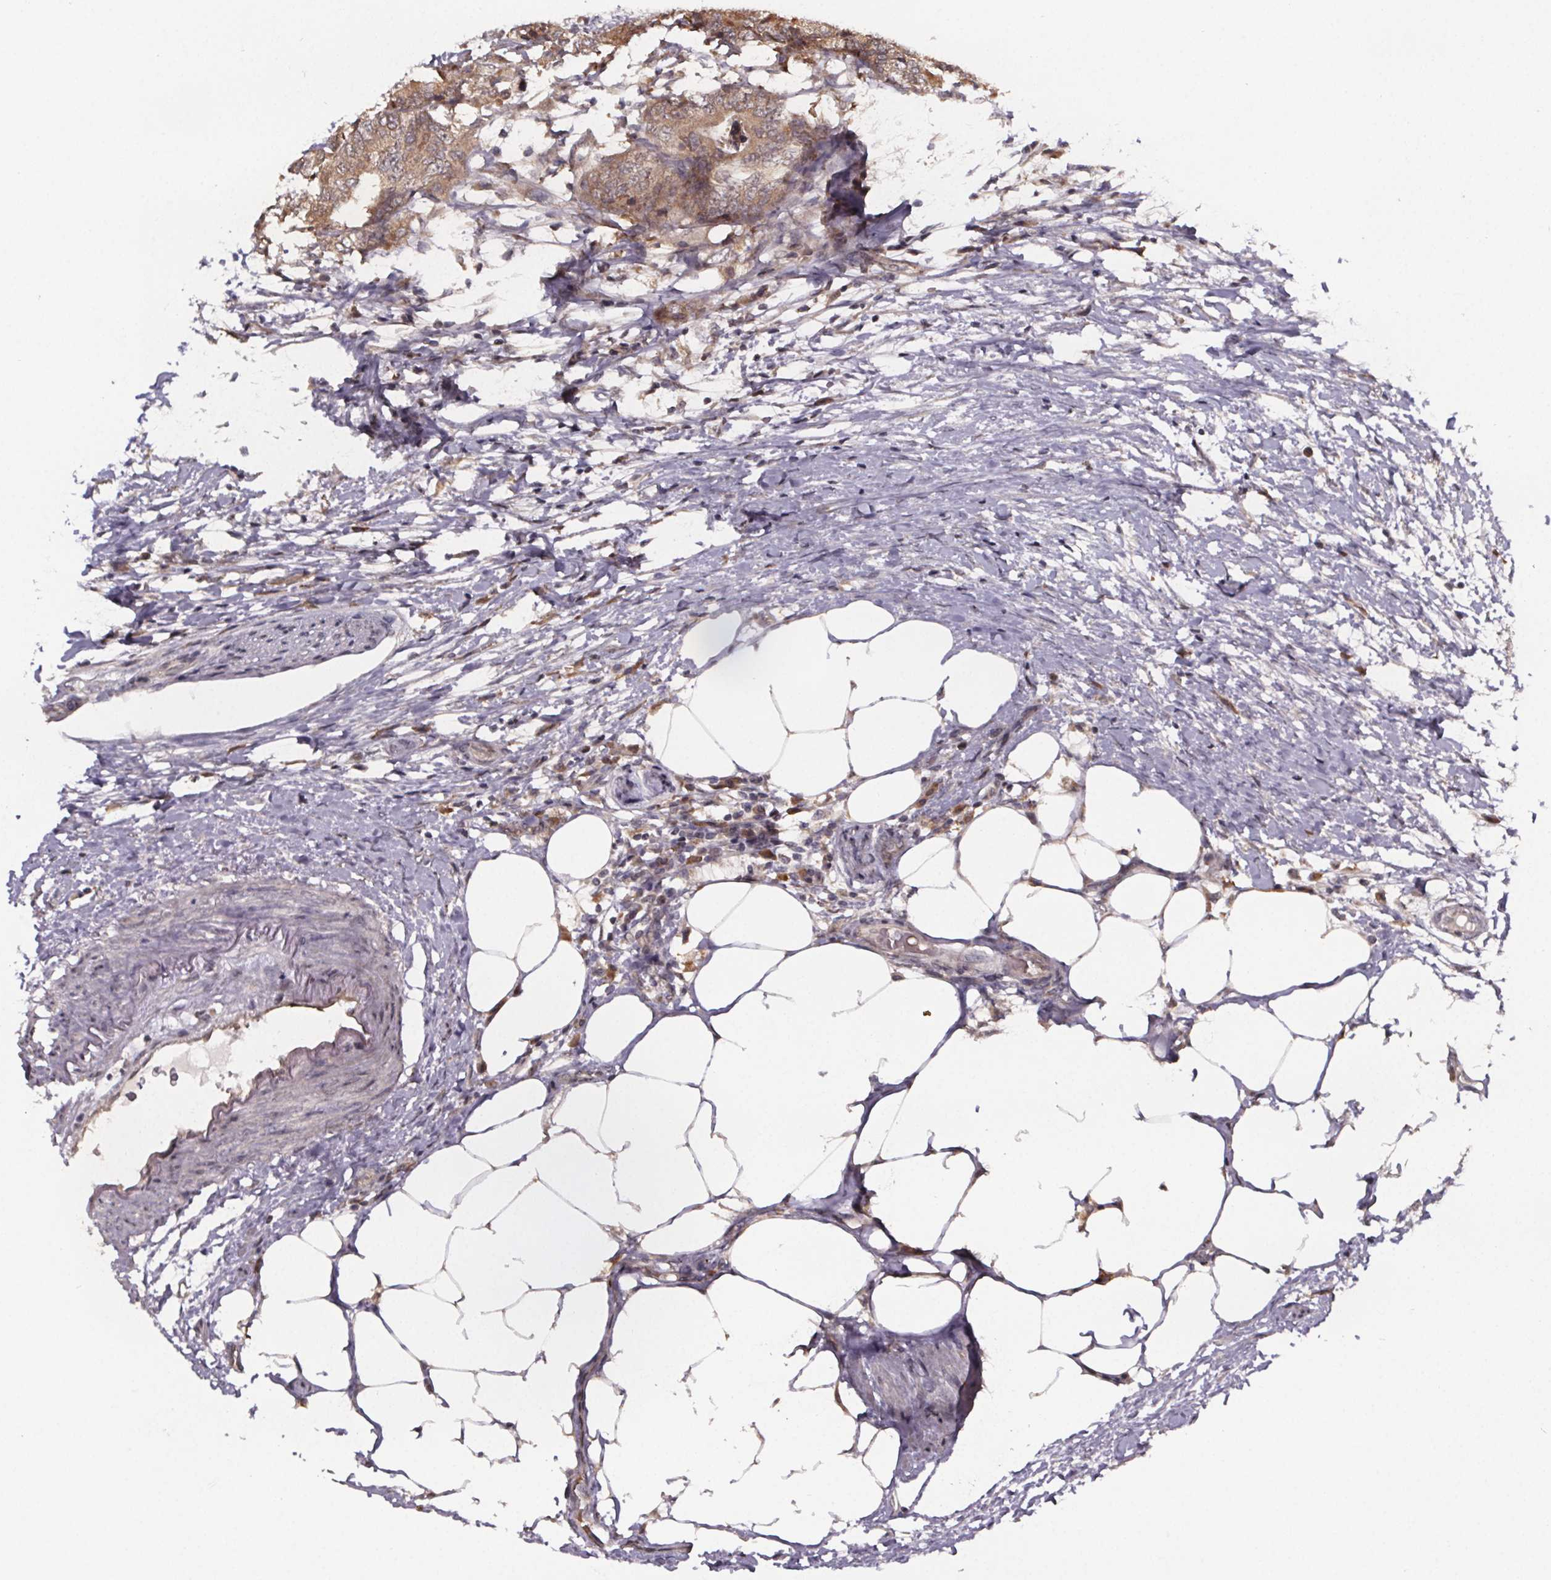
{"staining": {"intensity": "moderate", "quantity": ">75%", "location": "cytoplasmic/membranous"}, "tissue": "colorectal cancer", "cell_type": "Tumor cells", "image_type": "cancer", "snomed": [{"axis": "morphology", "description": "Adenocarcinoma, NOS"}, {"axis": "topography", "description": "Colon"}], "caption": "IHC of human colorectal cancer (adenocarcinoma) exhibits medium levels of moderate cytoplasmic/membranous expression in approximately >75% of tumor cells. (DAB = brown stain, brightfield microscopy at high magnification).", "gene": "SAT1", "patient": {"sex": "female", "age": 48}}